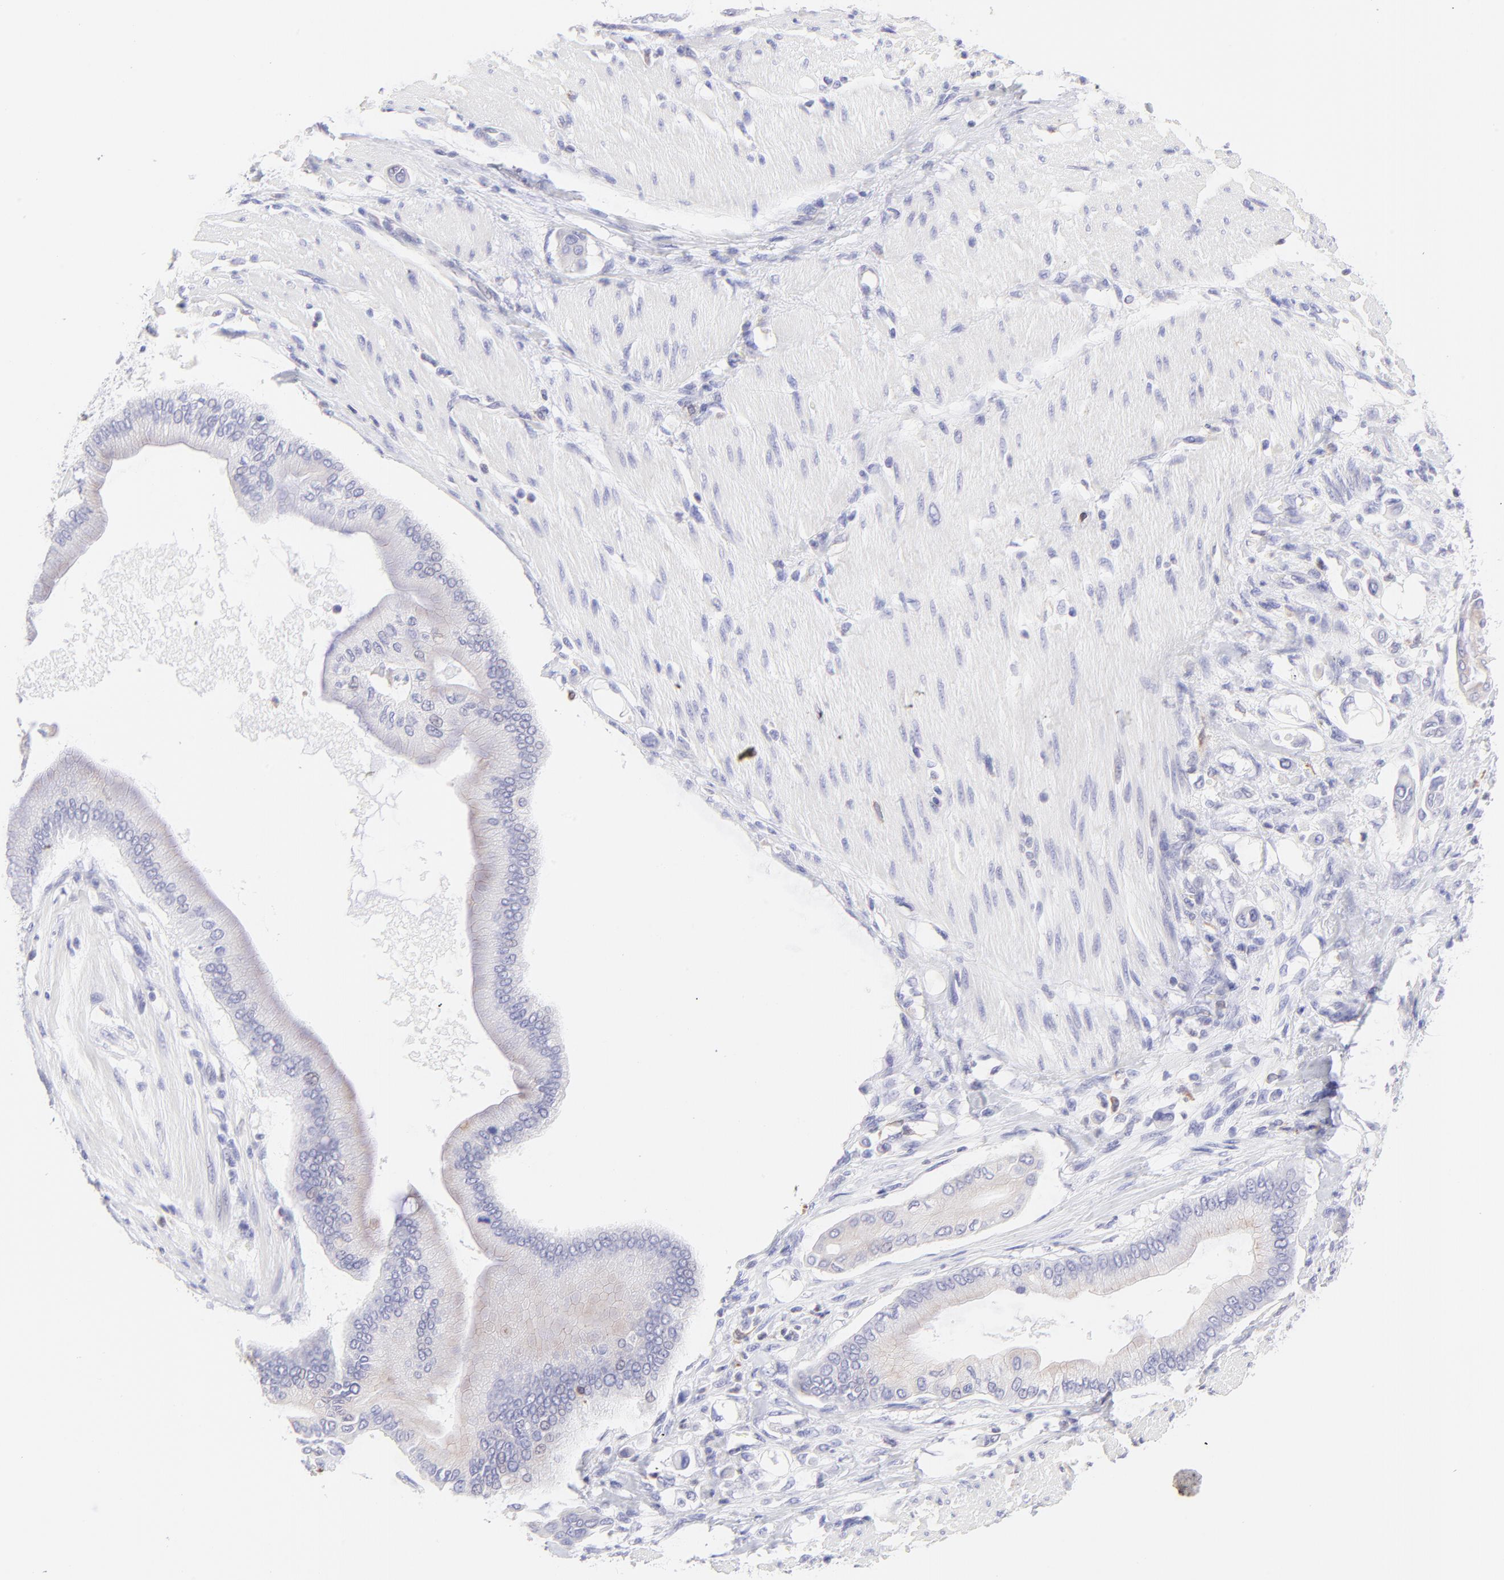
{"staining": {"intensity": "negative", "quantity": "none", "location": "none"}, "tissue": "pancreatic cancer", "cell_type": "Tumor cells", "image_type": "cancer", "snomed": [{"axis": "morphology", "description": "Adenocarcinoma, NOS"}, {"axis": "morphology", "description": "Adenocarcinoma, metastatic, NOS"}, {"axis": "topography", "description": "Lymph node"}, {"axis": "topography", "description": "Pancreas"}, {"axis": "topography", "description": "Duodenum"}], "caption": "High magnification brightfield microscopy of pancreatic cancer stained with DAB (brown) and counterstained with hematoxylin (blue): tumor cells show no significant staining.", "gene": "IRAG2", "patient": {"sex": "female", "age": 64}}